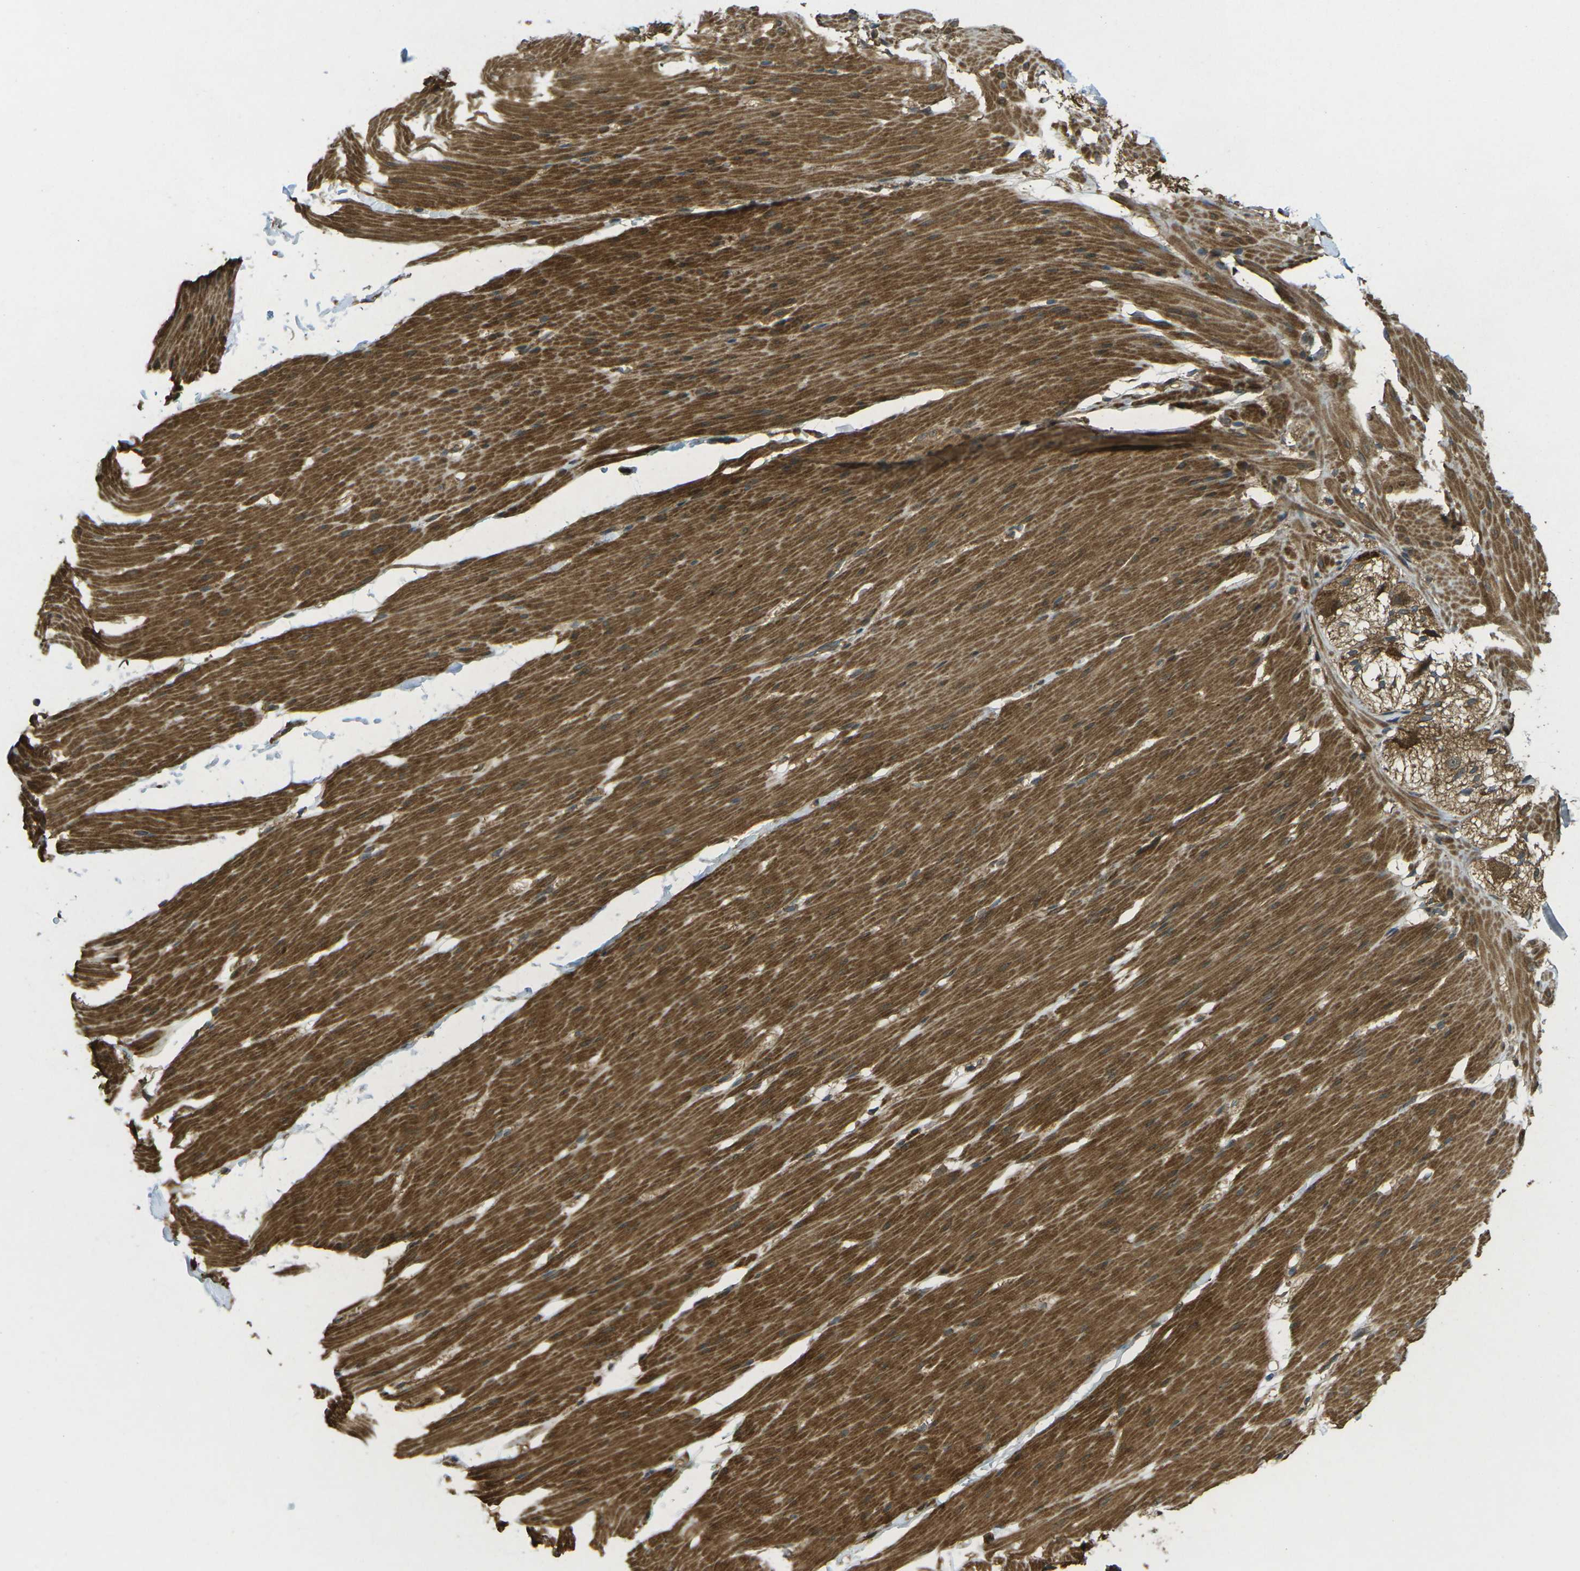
{"staining": {"intensity": "strong", "quantity": ">75%", "location": "cytoplasmic/membranous"}, "tissue": "smooth muscle", "cell_type": "Smooth muscle cells", "image_type": "normal", "snomed": [{"axis": "morphology", "description": "Normal tissue, NOS"}, {"axis": "topography", "description": "Smooth muscle"}, {"axis": "topography", "description": "Colon"}], "caption": "Protein staining by IHC displays strong cytoplasmic/membranous expression in approximately >75% of smooth muscle cells in unremarkable smooth muscle. (IHC, brightfield microscopy, high magnification).", "gene": "CHMP3", "patient": {"sex": "male", "age": 67}}